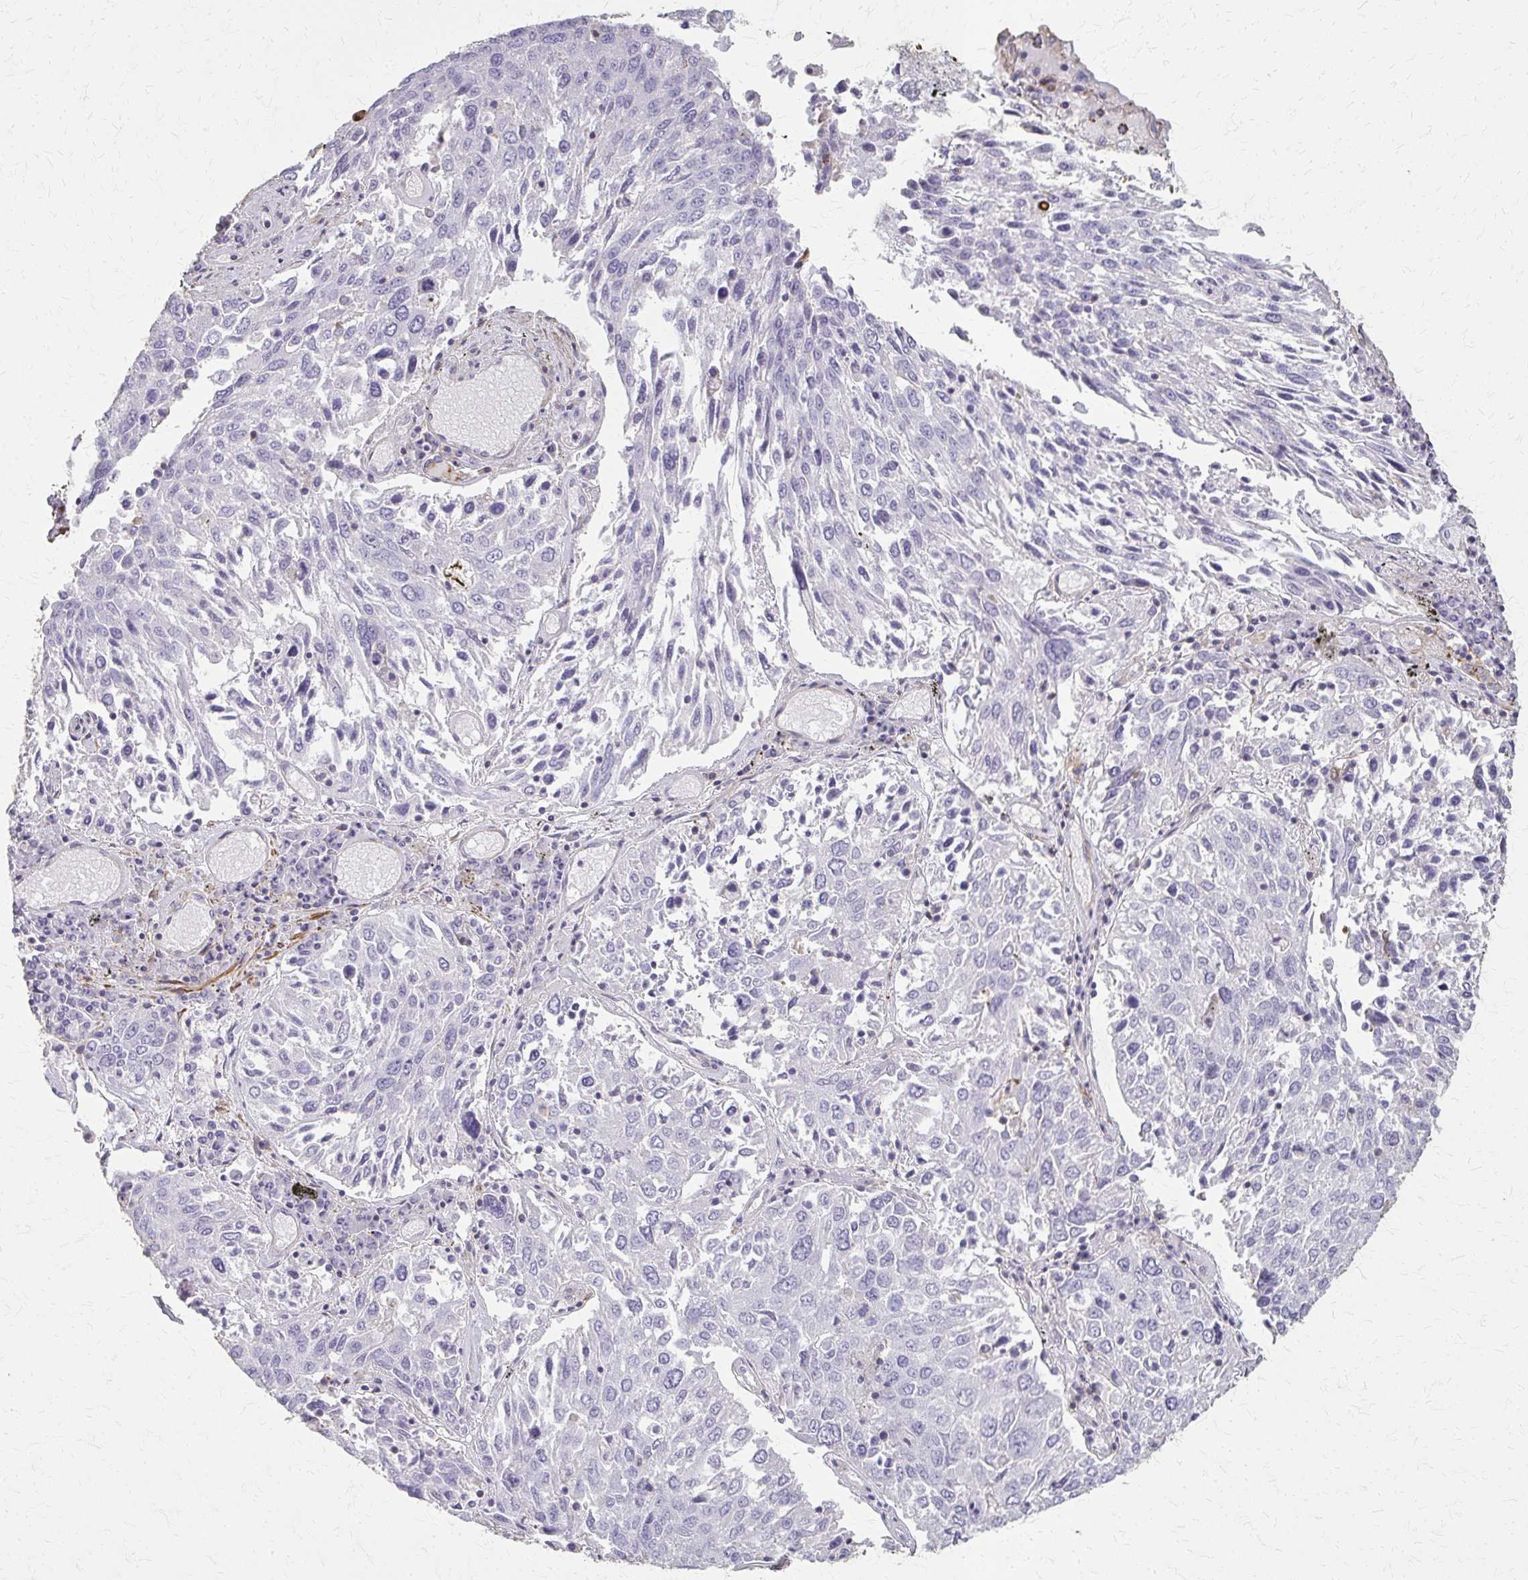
{"staining": {"intensity": "negative", "quantity": "none", "location": "none"}, "tissue": "lung cancer", "cell_type": "Tumor cells", "image_type": "cancer", "snomed": [{"axis": "morphology", "description": "Squamous cell carcinoma, NOS"}, {"axis": "topography", "description": "Lung"}], "caption": "Tumor cells are negative for brown protein staining in lung squamous cell carcinoma.", "gene": "TENM4", "patient": {"sex": "male", "age": 65}}